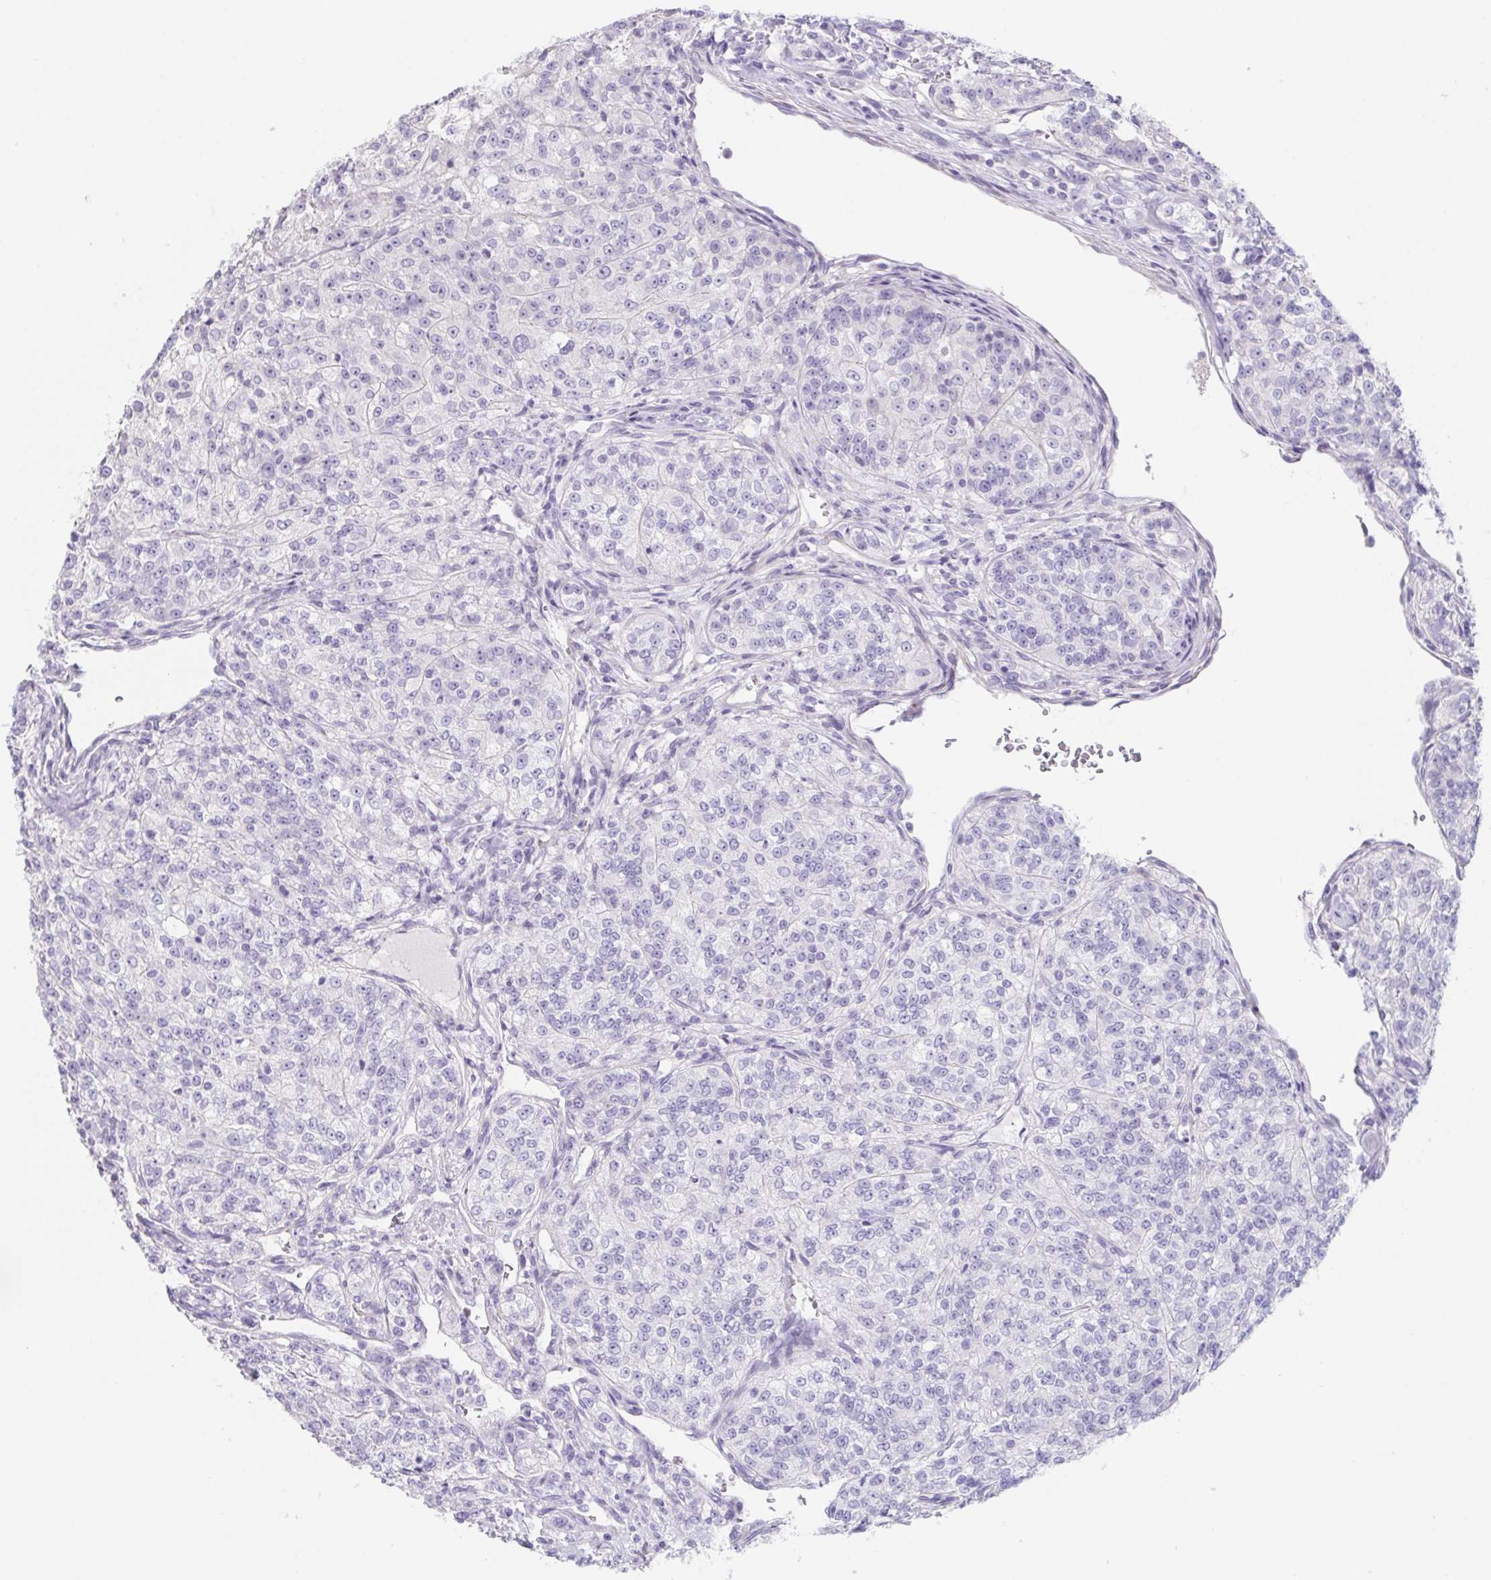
{"staining": {"intensity": "negative", "quantity": "none", "location": "none"}, "tissue": "renal cancer", "cell_type": "Tumor cells", "image_type": "cancer", "snomed": [{"axis": "morphology", "description": "Adenocarcinoma, NOS"}, {"axis": "topography", "description": "Kidney"}], "caption": "High magnification brightfield microscopy of renal adenocarcinoma stained with DAB (3,3'-diaminobenzidine) (brown) and counterstained with hematoxylin (blue): tumor cells show no significant positivity. The staining was performed using DAB to visualize the protein expression in brown, while the nuclei were stained in blue with hematoxylin (Magnification: 20x).", "gene": "HDGFL1", "patient": {"sex": "female", "age": 63}}